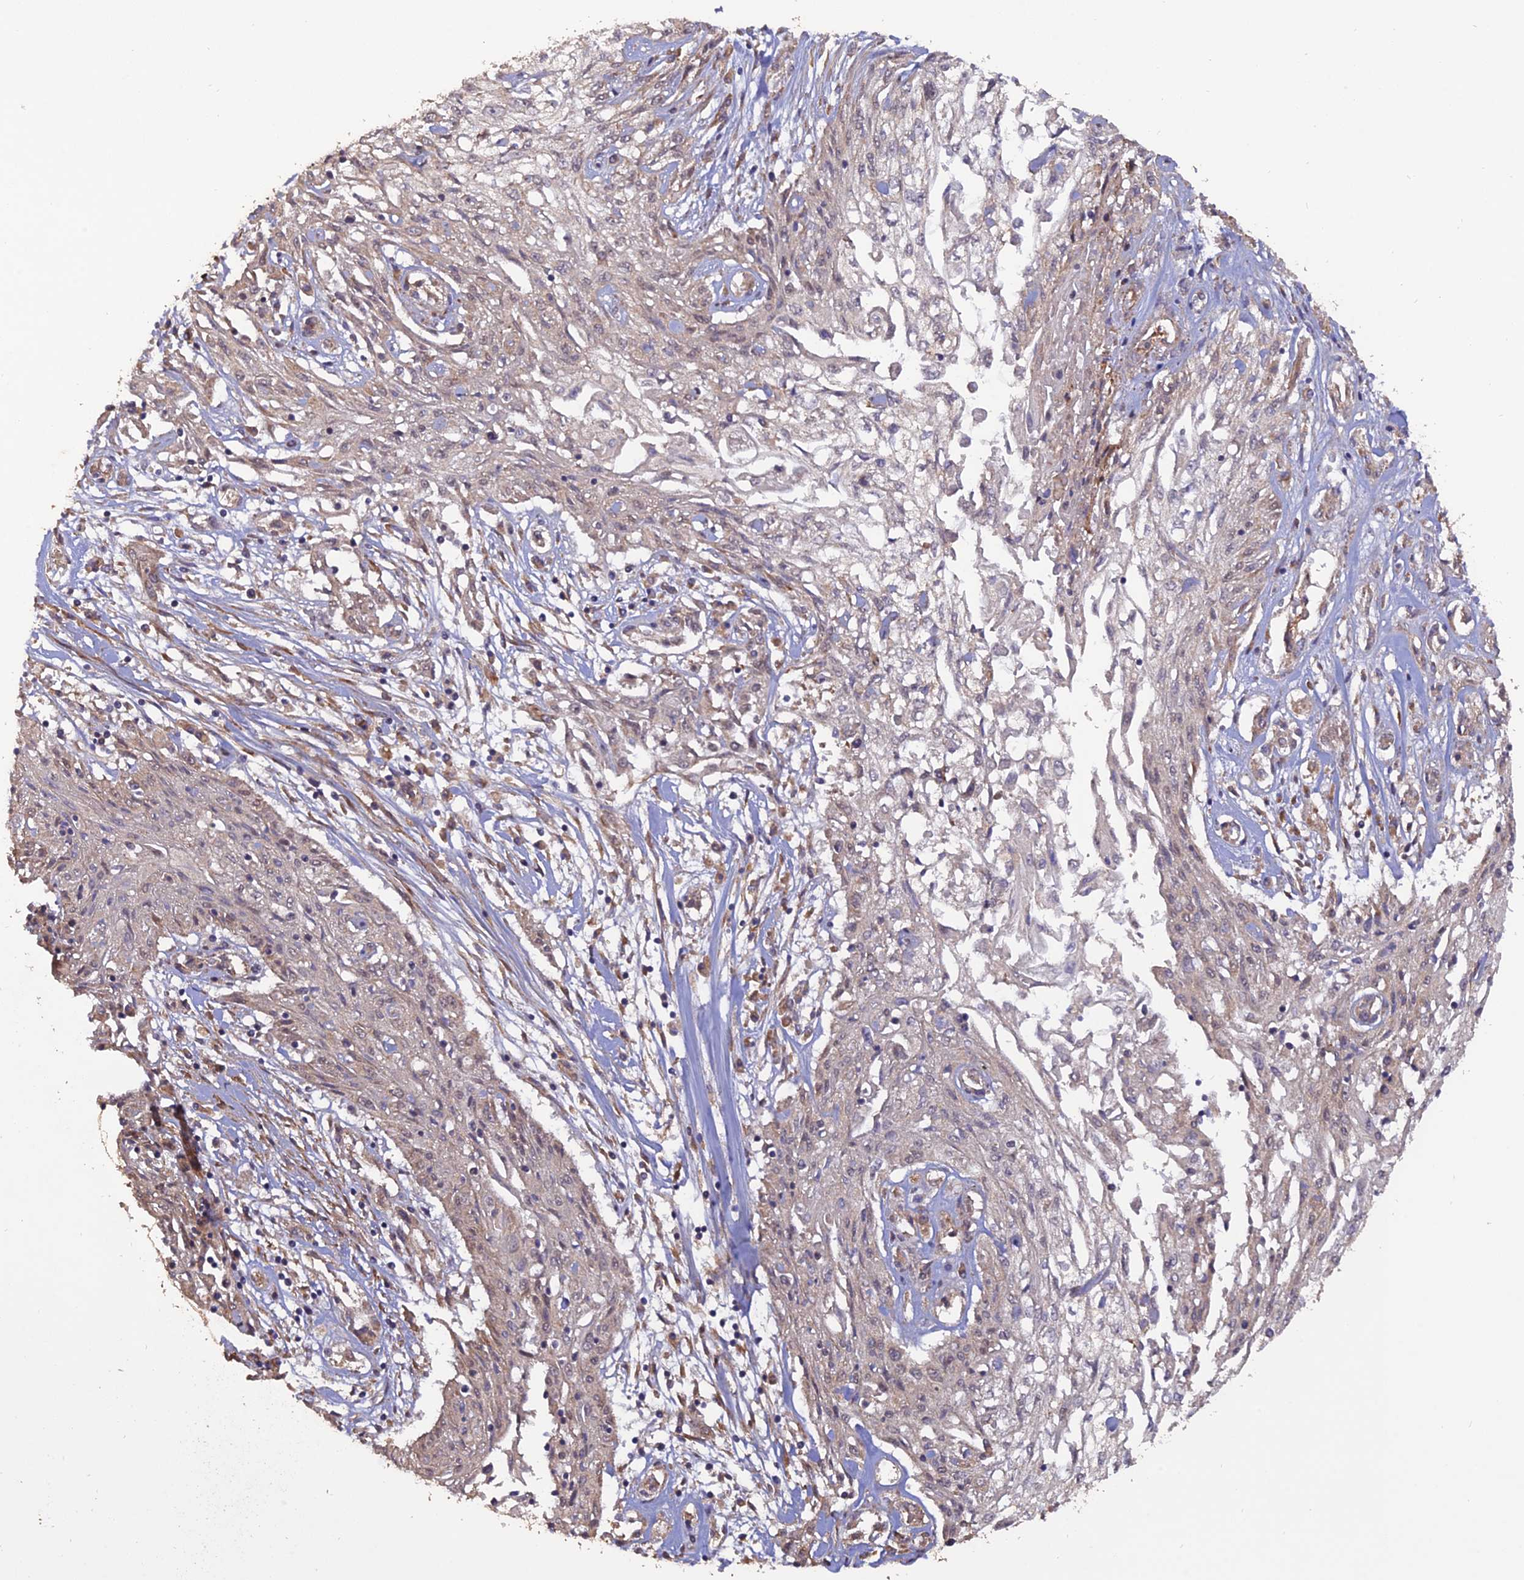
{"staining": {"intensity": "weak", "quantity": "<25%", "location": "cytoplasmic/membranous"}, "tissue": "skin cancer", "cell_type": "Tumor cells", "image_type": "cancer", "snomed": [{"axis": "morphology", "description": "Squamous cell carcinoma, NOS"}, {"axis": "morphology", "description": "Squamous cell carcinoma, metastatic, NOS"}, {"axis": "topography", "description": "Skin"}, {"axis": "topography", "description": "Lymph node"}], "caption": "DAB immunohistochemical staining of human squamous cell carcinoma (skin) displays no significant staining in tumor cells. The staining is performed using DAB brown chromogen with nuclei counter-stained in using hematoxylin.", "gene": "PAGR1", "patient": {"sex": "male", "age": 75}}